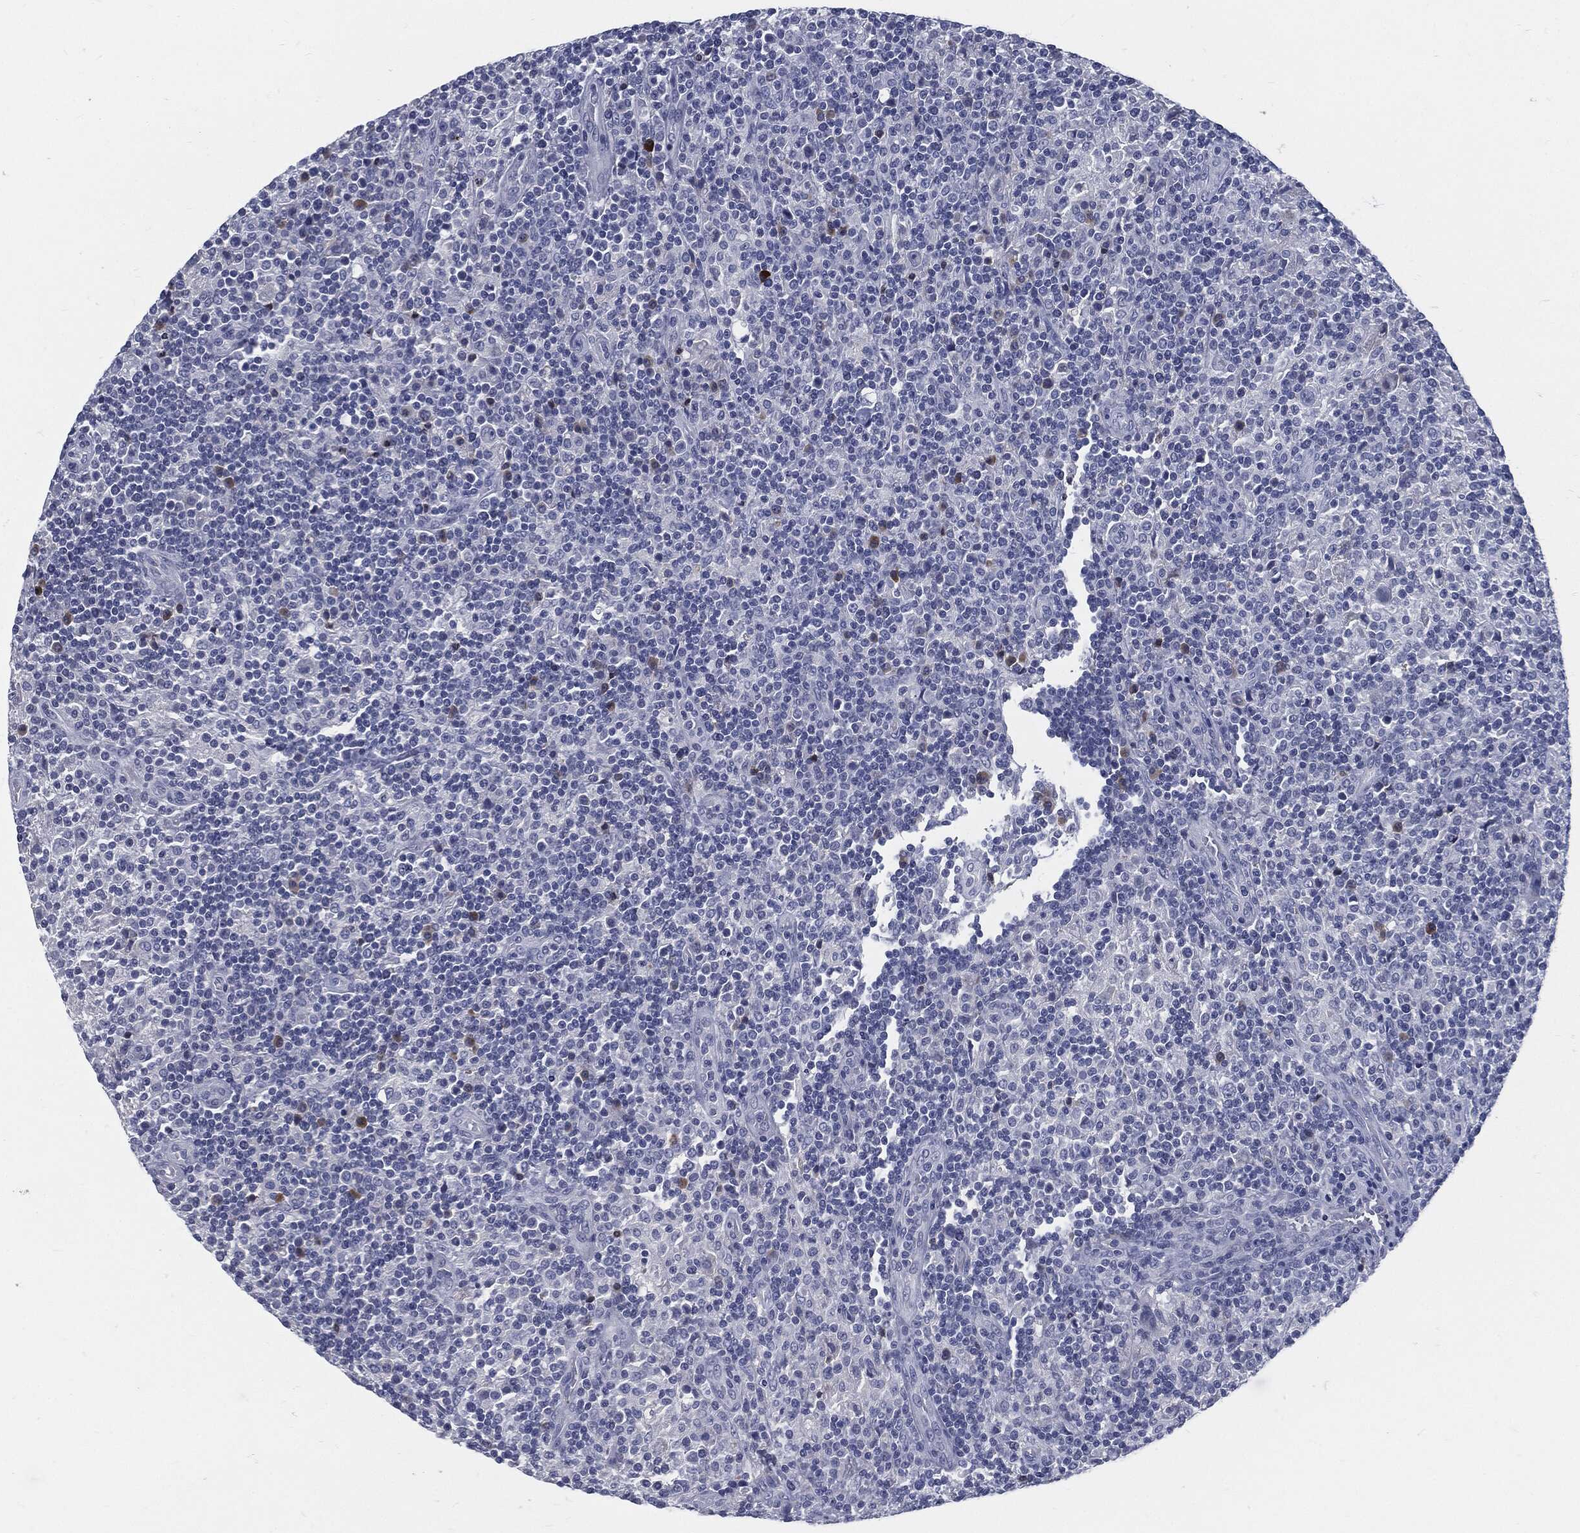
{"staining": {"intensity": "negative", "quantity": "none", "location": "none"}, "tissue": "lymphoma", "cell_type": "Tumor cells", "image_type": "cancer", "snomed": [{"axis": "morphology", "description": "Hodgkin's disease, NOS"}, {"axis": "topography", "description": "Lymph node"}], "caption": "Immunohistochemical staining of human Hodgkin's disease reveals no significant expression in tumor cells.", "gene": "MST1", "patient": {"sex": "male", "age": 70}}